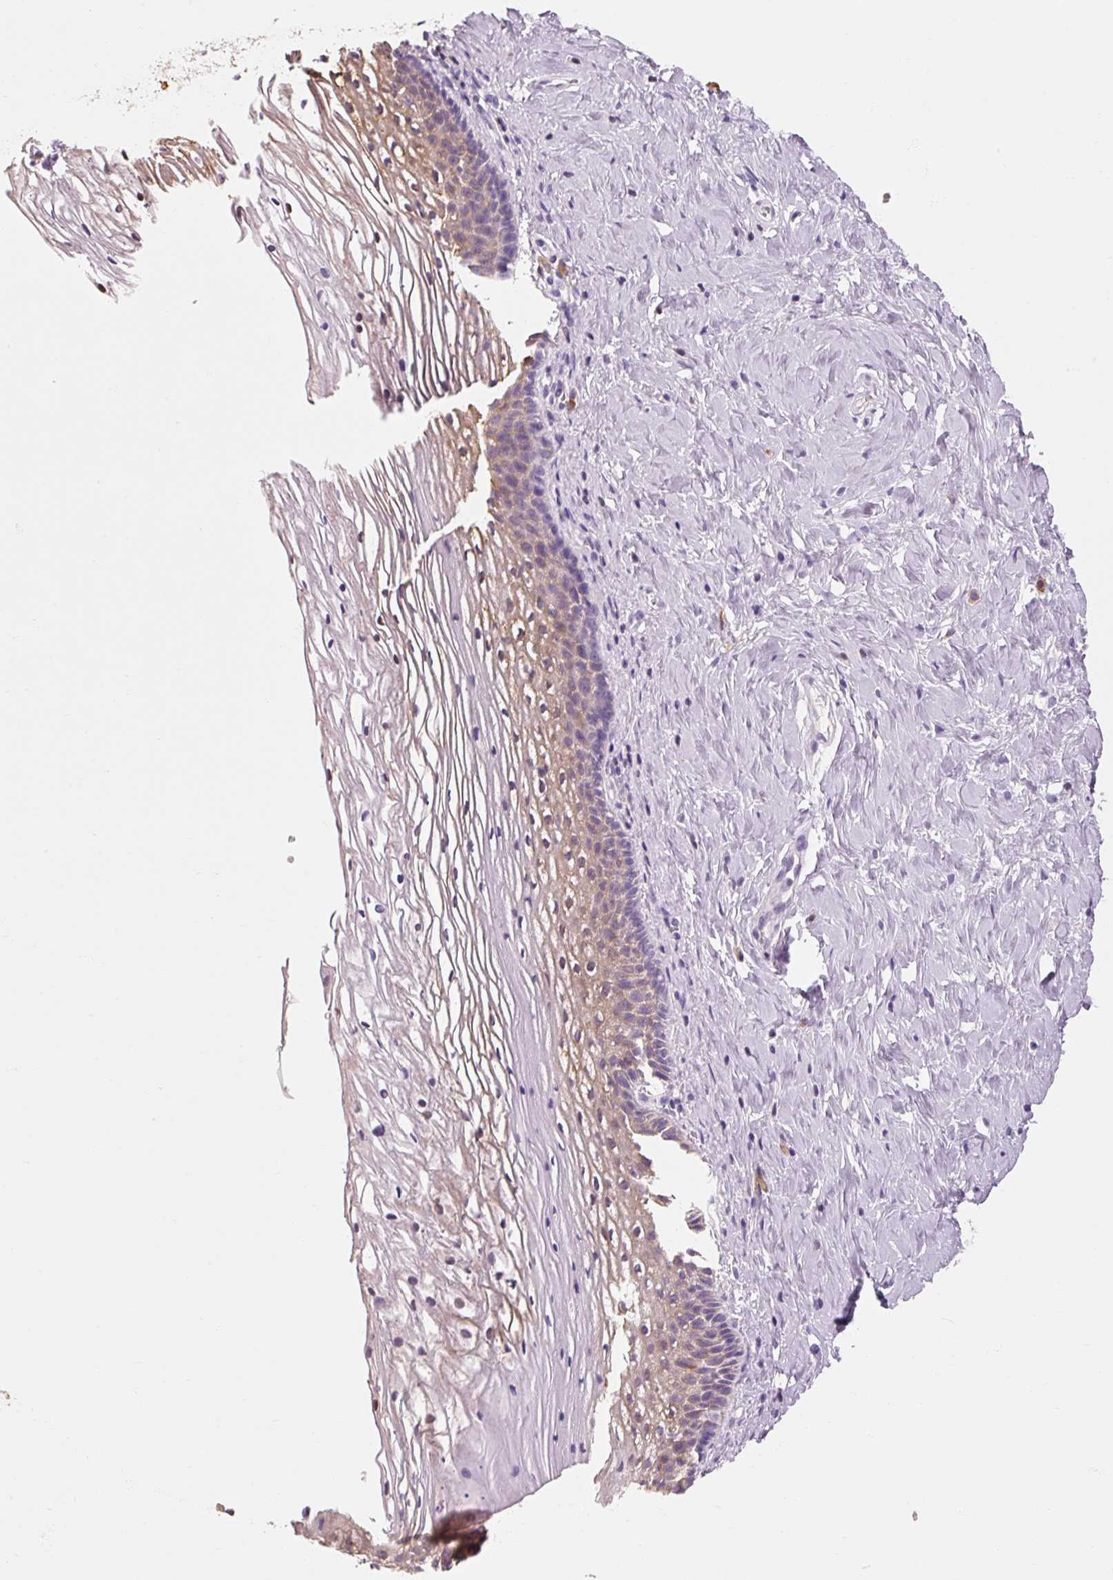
{"staining": {"intensity": "strong", "quantity": ">75%", "location": "cytoplasmic/membranous"}, "tissue": "cervix", "cell_type": "Glandular cells", "image_type": "normal", "snomed": [{"axis": "morphology", "description": "Normal tissue, NOS"}, {"axis": "topography", "description": "Cervix"}], "caption": "IHC image of benign cervix stained for a protein (brown), which reveals high levels of strong cytoplasmic/membranous staining in approximately >75% of glandular cells.", "gene": "OR8K1", "patient": {"sex": "female", "age": 36}}